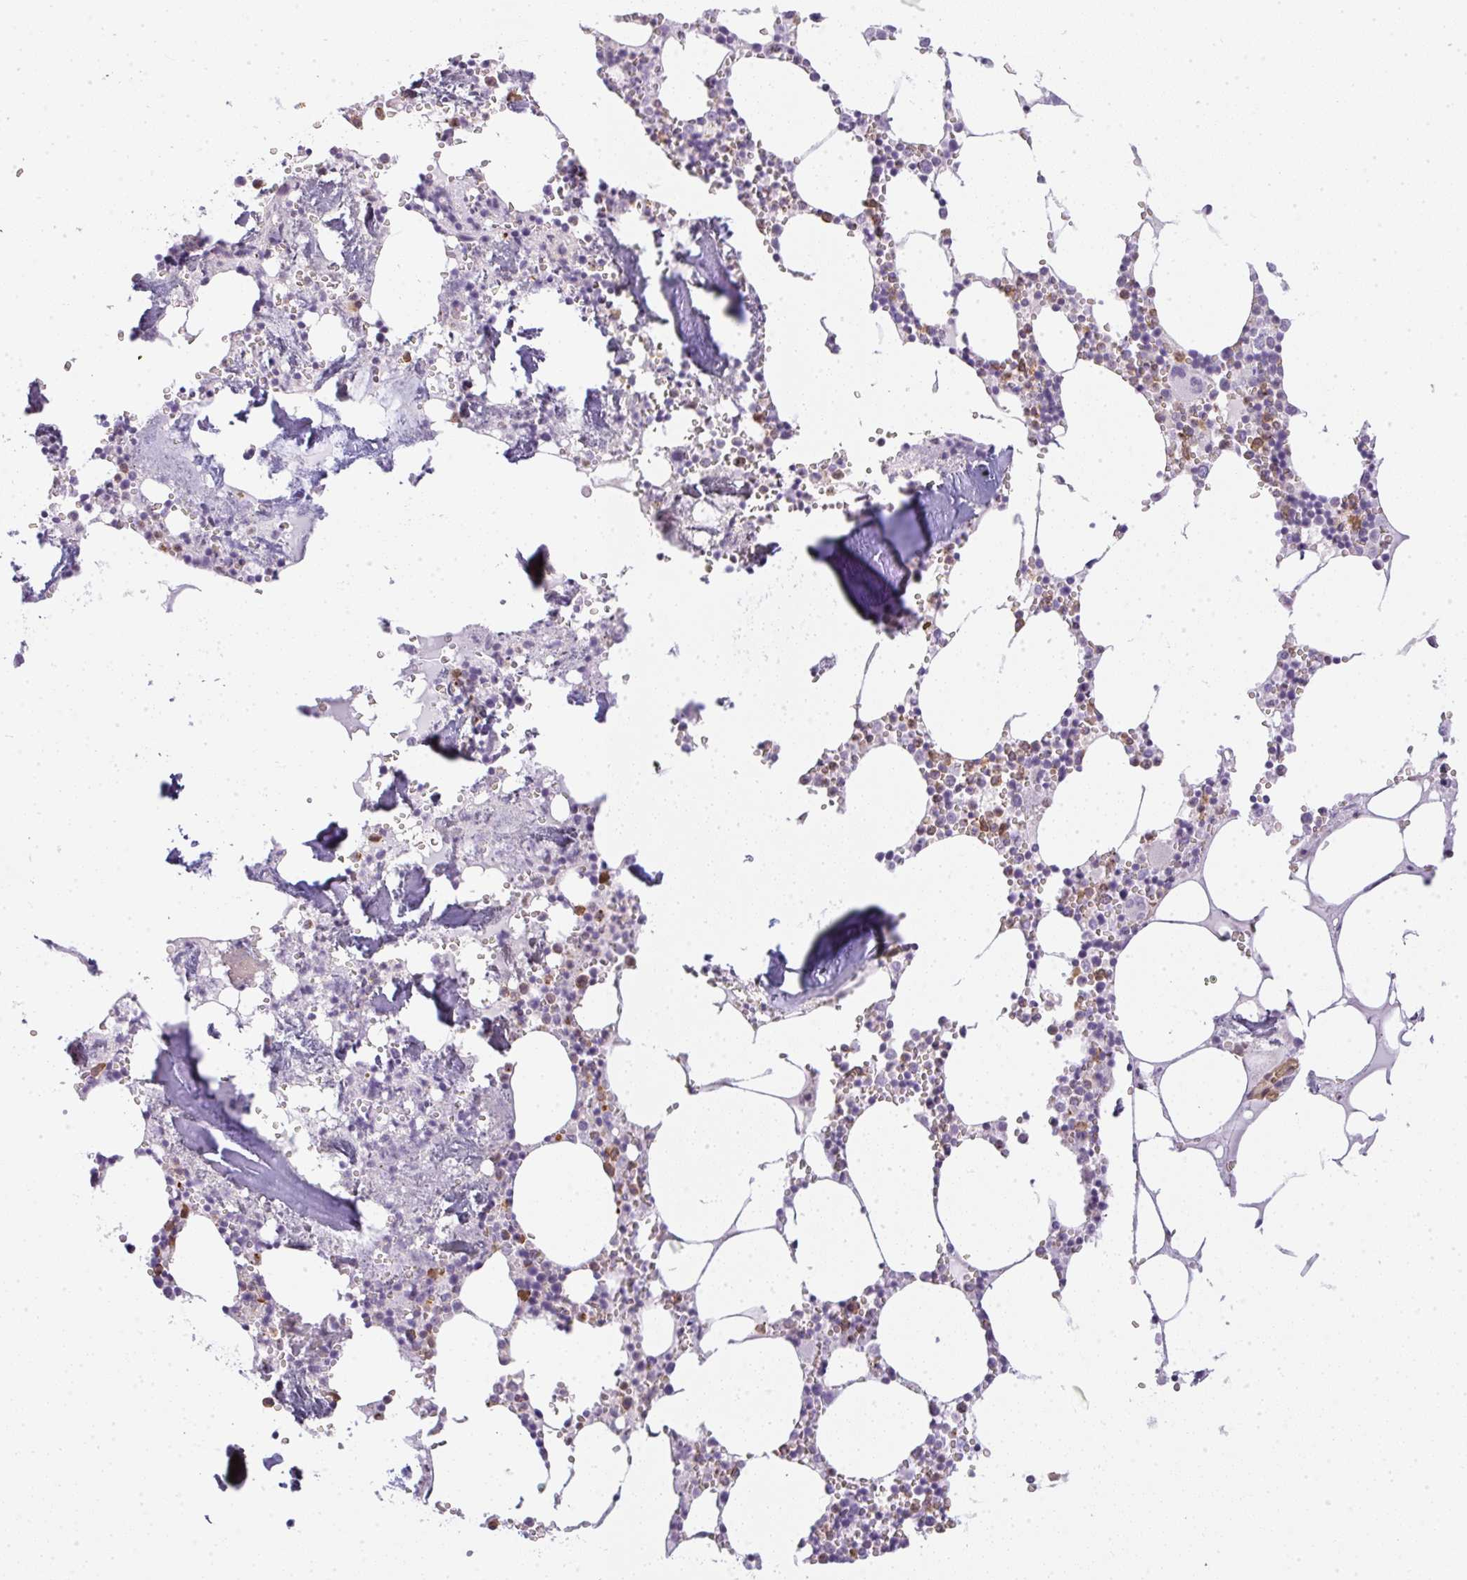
{"staining": {"intensity": "strong", "quantity": "<25%", "location": "cytoplasmic/membranous"}, "tissue": "bone marrow", "cell_type": "Hematopoietic cells", "image_type": "normal", "snomed": [{"axis": "morphology", "description": "Normal tissue, NOS"}, {"axis": "topography", "description": "Bone marrow"}], "caption": "Immunohistochemical staining of normal human bone marrow shows medium levels of strong cytoplasmic/membranous staining in about <25% of hematopoietic cells.", "gene": "SULF1", "patient": {"sex": "male", "age": 54}}